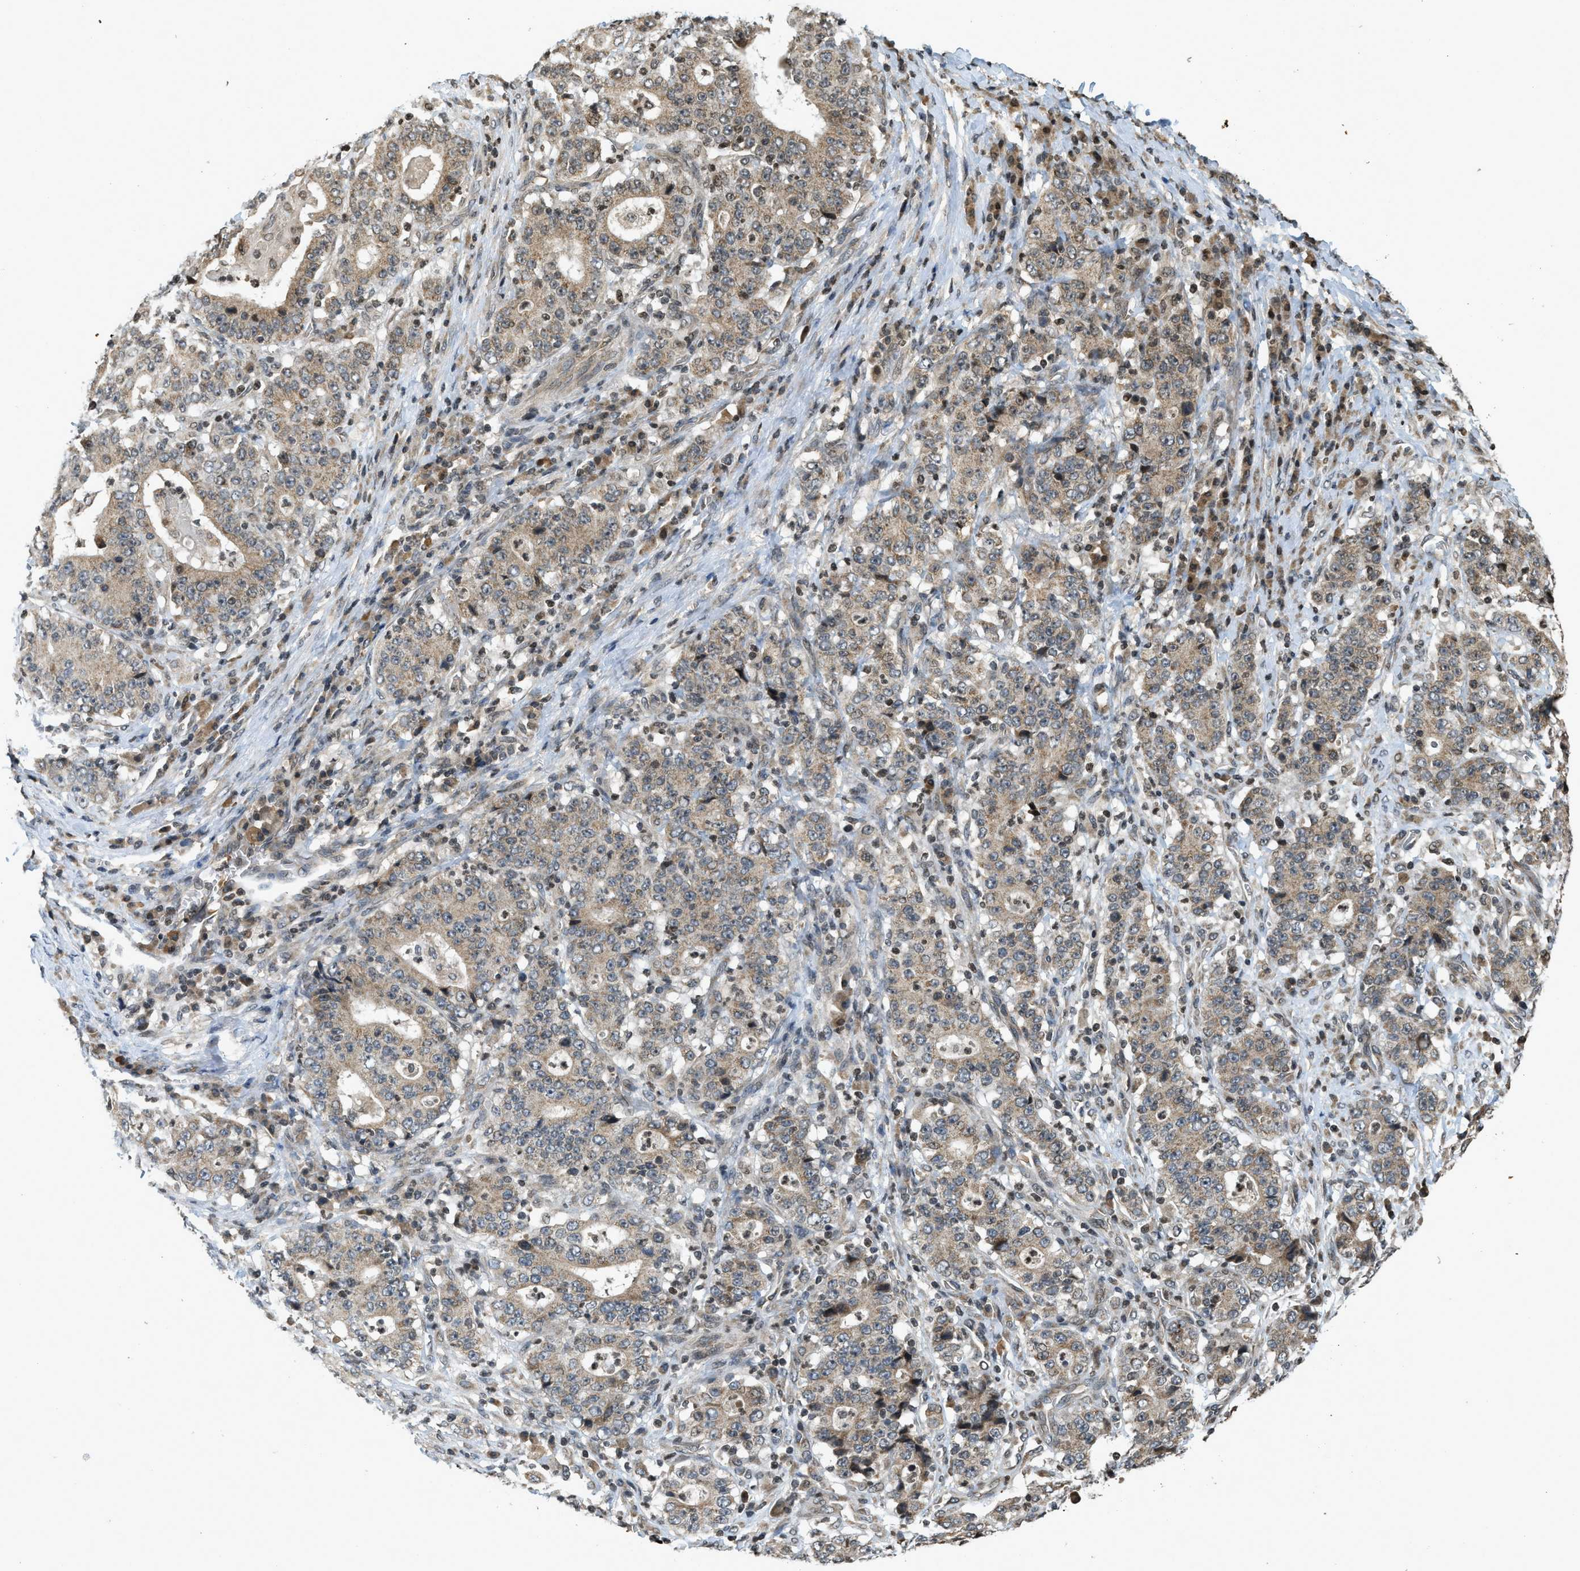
{"staining": {"intensity": "weak", "quantity": ">75%", "location": "cytoplasmic/membranous"}, "tissue": "stomach cancer", "cell_type": "Tumor cells", "image_type": "cancer", "snomed": [{"axis": "morphology", "description": "Normal tissue, NOS"}, {"axis": "morphology", "description": "Adenocarcinoma, NOS"}, {"axis": "topography", "description": "Stomach, upper"}, {"axis": "topography", "description": "Stomach"}], "caption": "The image shows staining of stomach cancer (adenocarcinoma), revealing weak cytoplasmic/membranous protein staining (brown color) within tumor cells.", "gene": "SIAH1", "patient": {"sex": "male", "age": 59}}